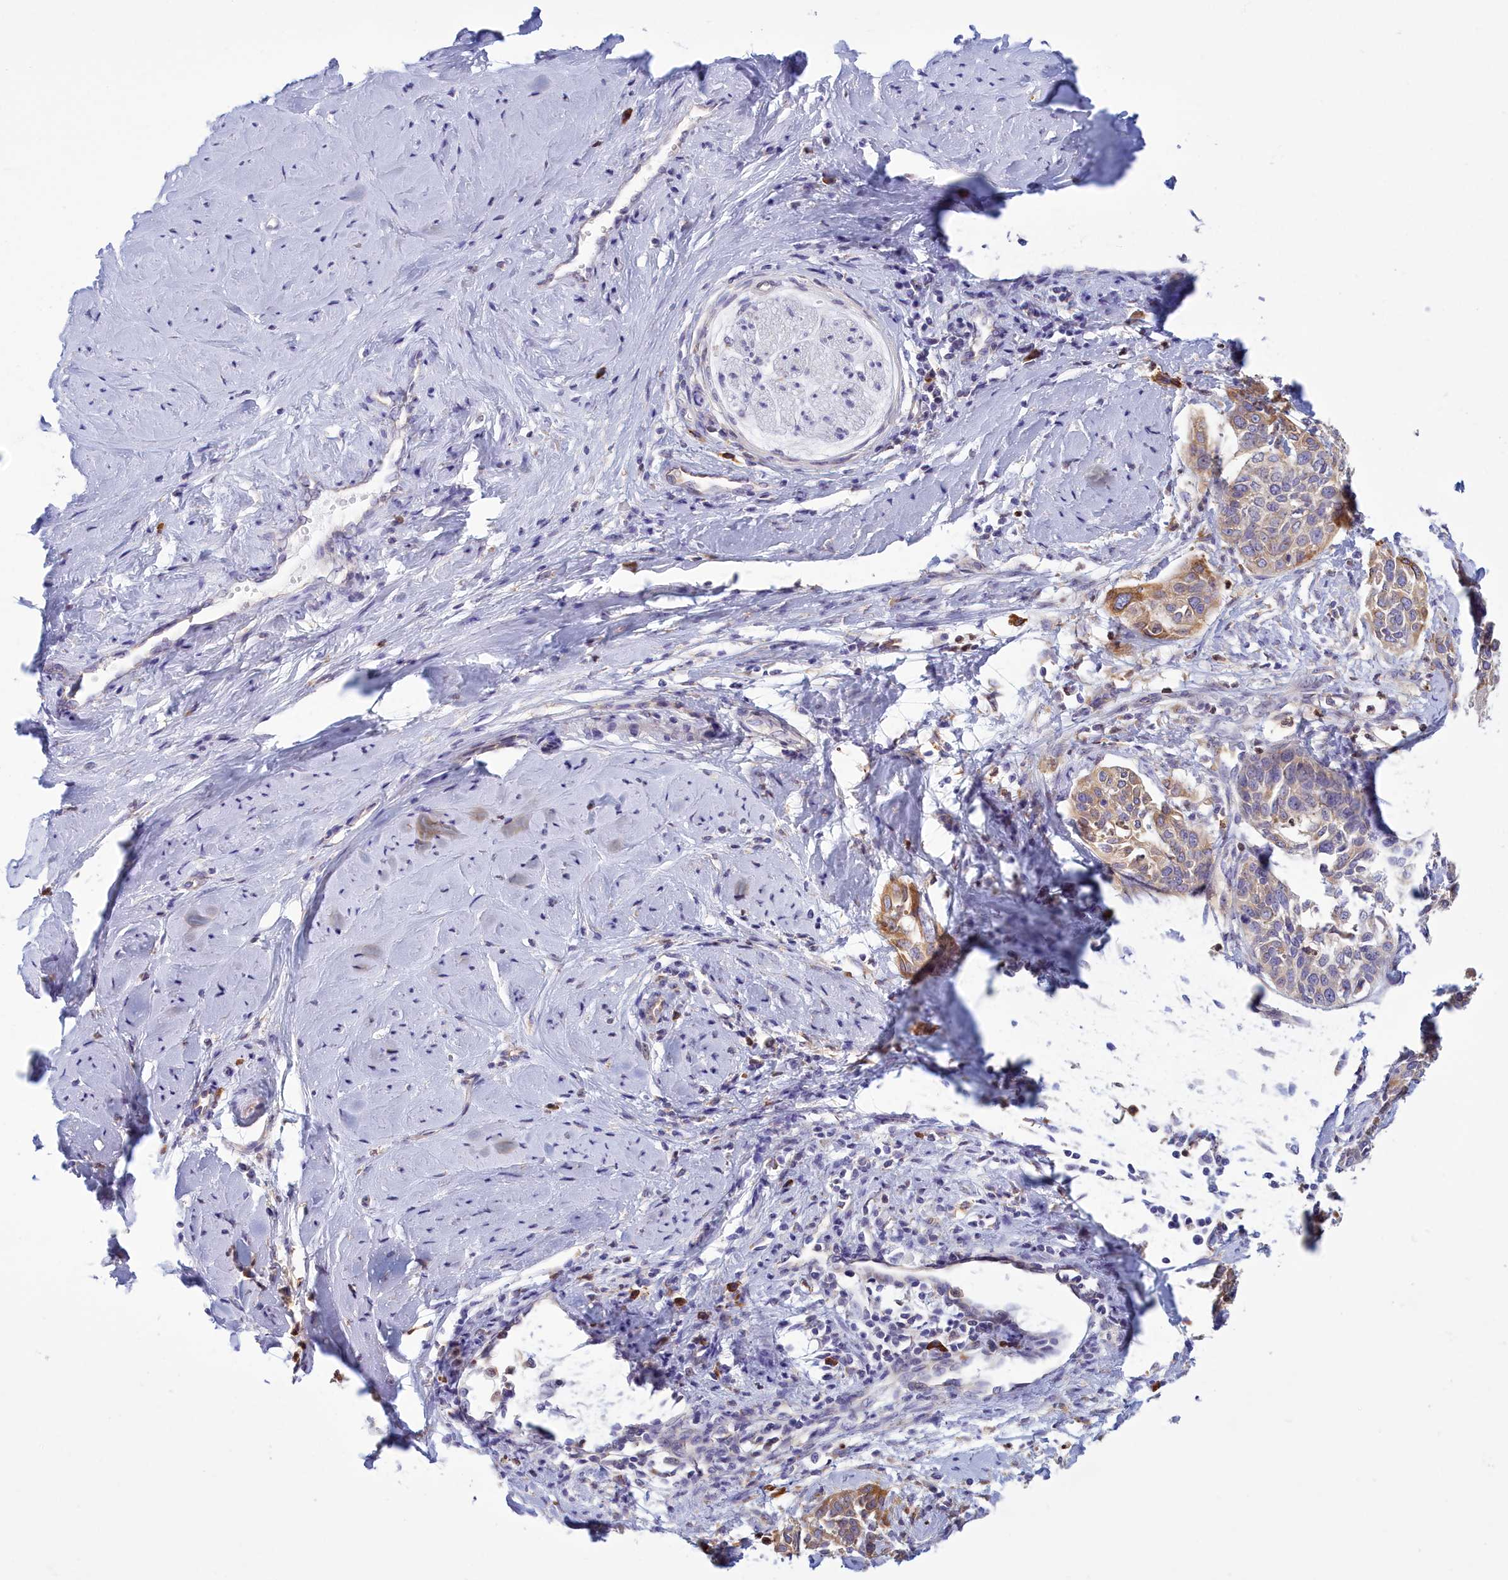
{"staining": {"intensity": "moderate", "quantity": "<25%", "location": "cytoplasmic/membranous"}, "tissue": "cervical cancer", "cell_type": "Tumor cells", "image_type": "cancer", "snomed": [{"axis": "morphology", "description": "Squamous cell carcinoma, NOS"}, {"axis": "topography", "description": "Cervix"}], "caption": "Protein analysis of squamous cell carcinoma (cervical) tissue displays moderate cytoplasmic/membranous positivity in approximately <25% of tumor cells. The staining is performed using DAB (3,3'-diaminobenzidine) brown chromogen to label protein expression. The nuclei are counter-stained blue using hematoxylin.", "gene": "HM13", "patient": {"sex": "female", "age": 44}}